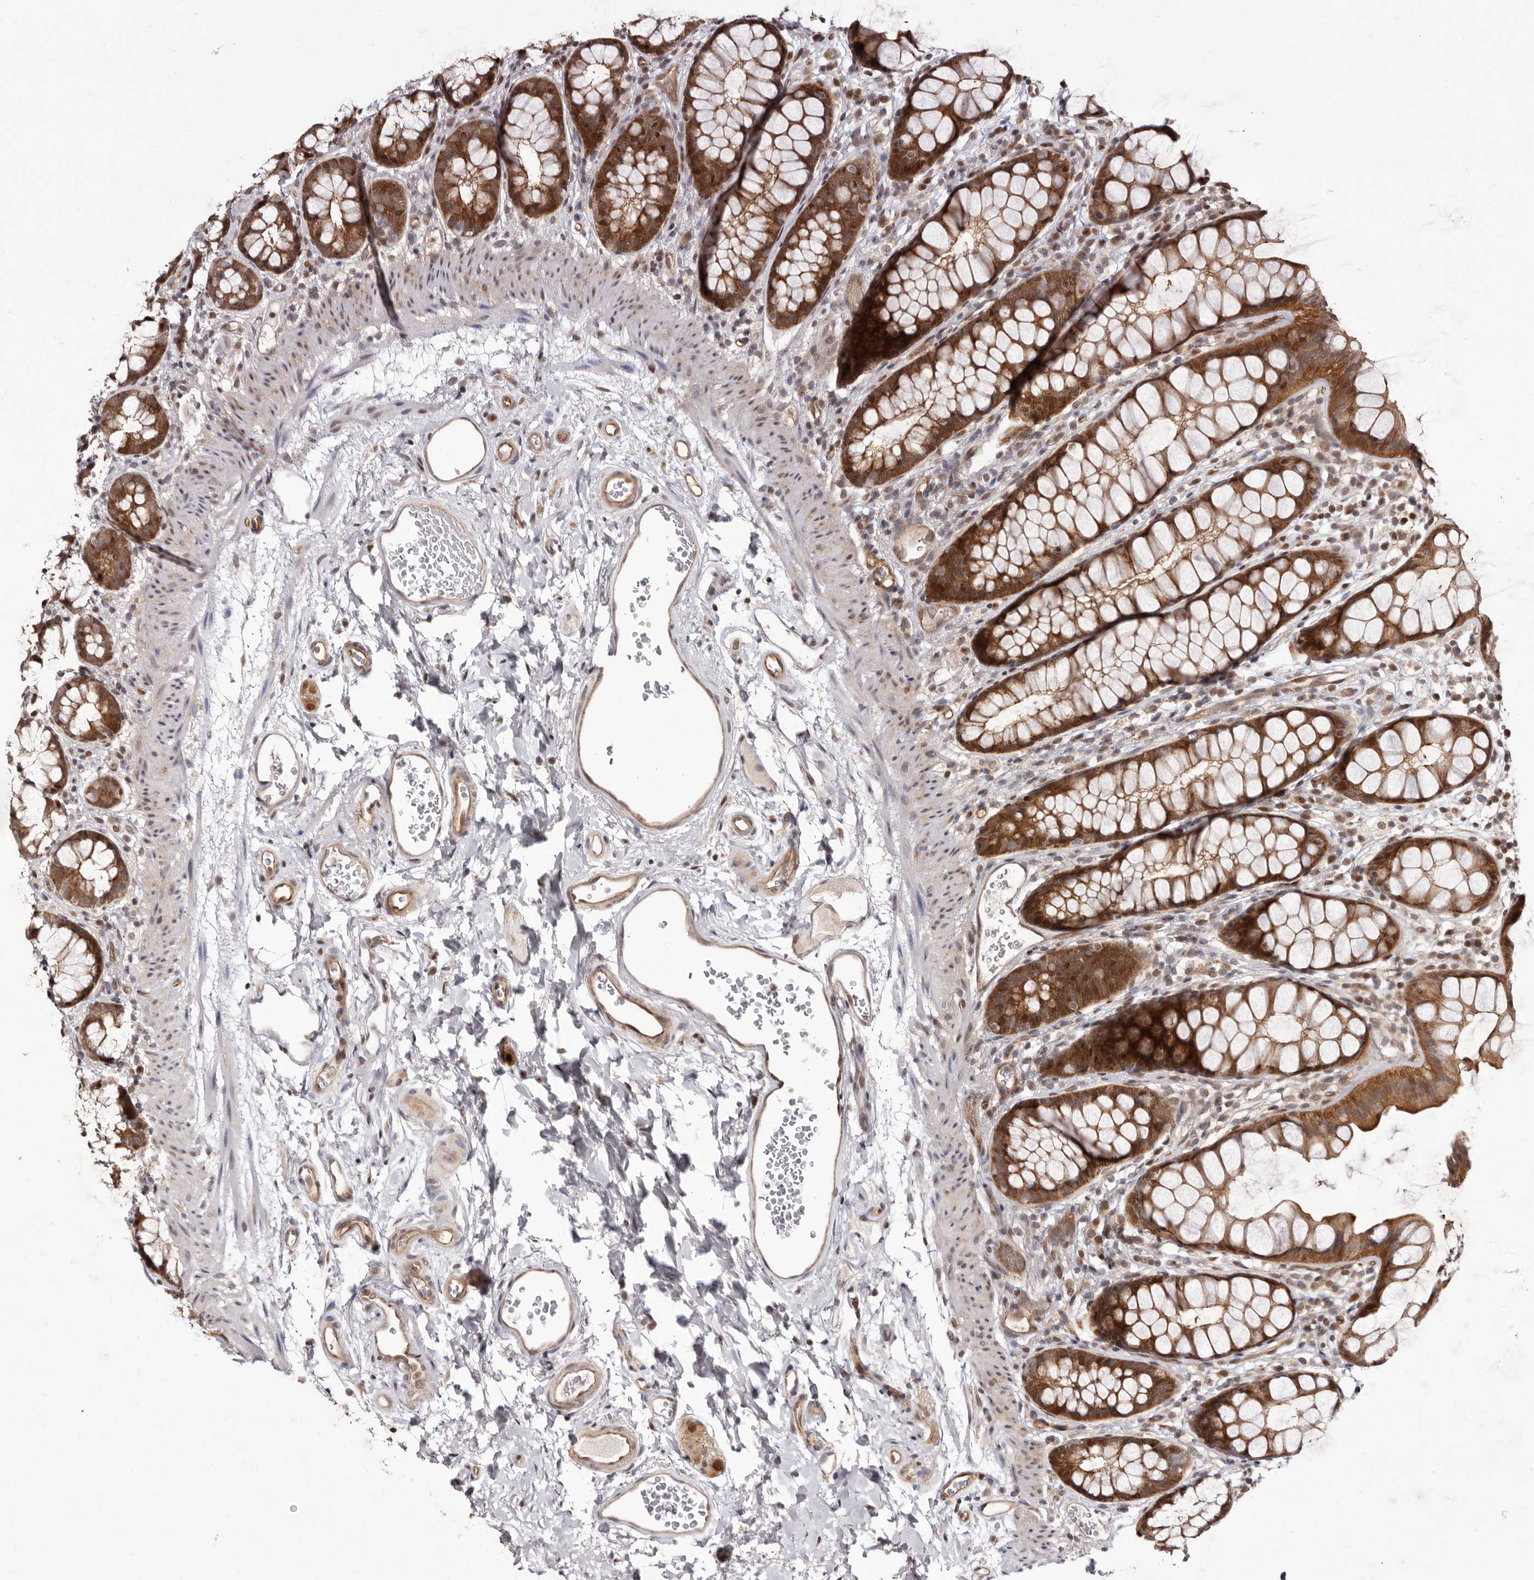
{"staining": {"intensity": "strong", "quantity": ">75%", "location": "cytoplasmic/membranous"}, "tissue": "rectum", "cell_type": "Glandular cells", "image_type": "normal", "snomed": [{"axis": "morphology", "description": "Normal tissue, NOS"}, {"axis": "topography", "description": "Rectum"}], "caption": "About >75% of glandular cells in normal human rectum reveal strong cytoplasmic/membranous protein positivity as visualized by brown immunohistochemical staining.", "gene": "GLRX3", "patient": {"sex": "female", "age": 65}}